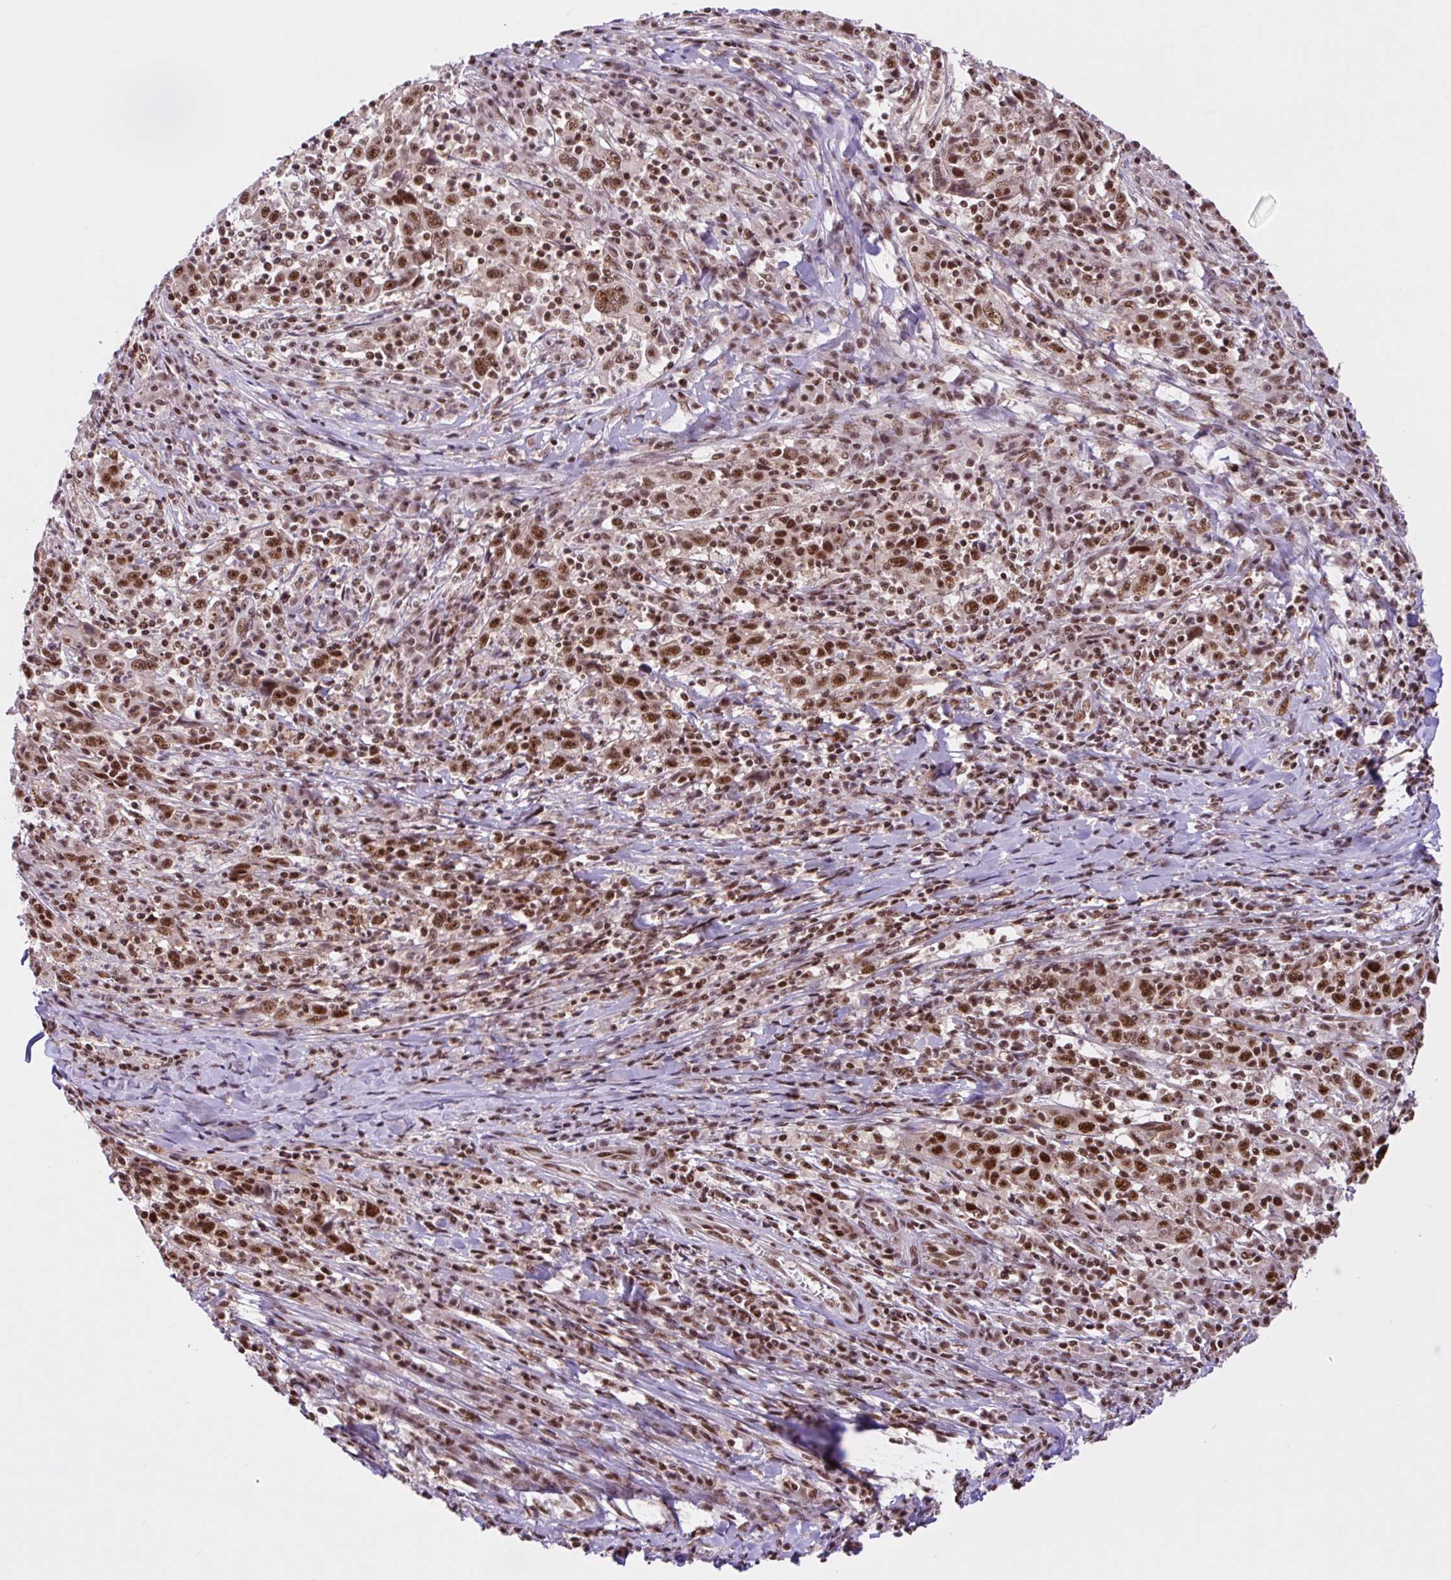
{"staining": {"intensity": "moderate", "quantity": ">75%", "location": "nuclear"}, "tissue": "cervical cancer", "cell_type": "Tumor cells", "image_type": "cancer", "snomed": [{"axis": "morphology", "description": "Squamous cell carcinoma, NOS"}, {"axis": "topography", "description": "Cervix"}], "caption": "Immunohistochemistry (IHC) of cervical cancer demonstrates medium levels of moderate nuclear positivity in approximately >75% of tumor cells. The staining was performed using DAB to visualize the protein expression in brown, while the nuclei were stained in blue with hematoxylin (Magnification: 20x).", "gene": "CCDC12", "patient": {"sex": "female", "age": 46}}